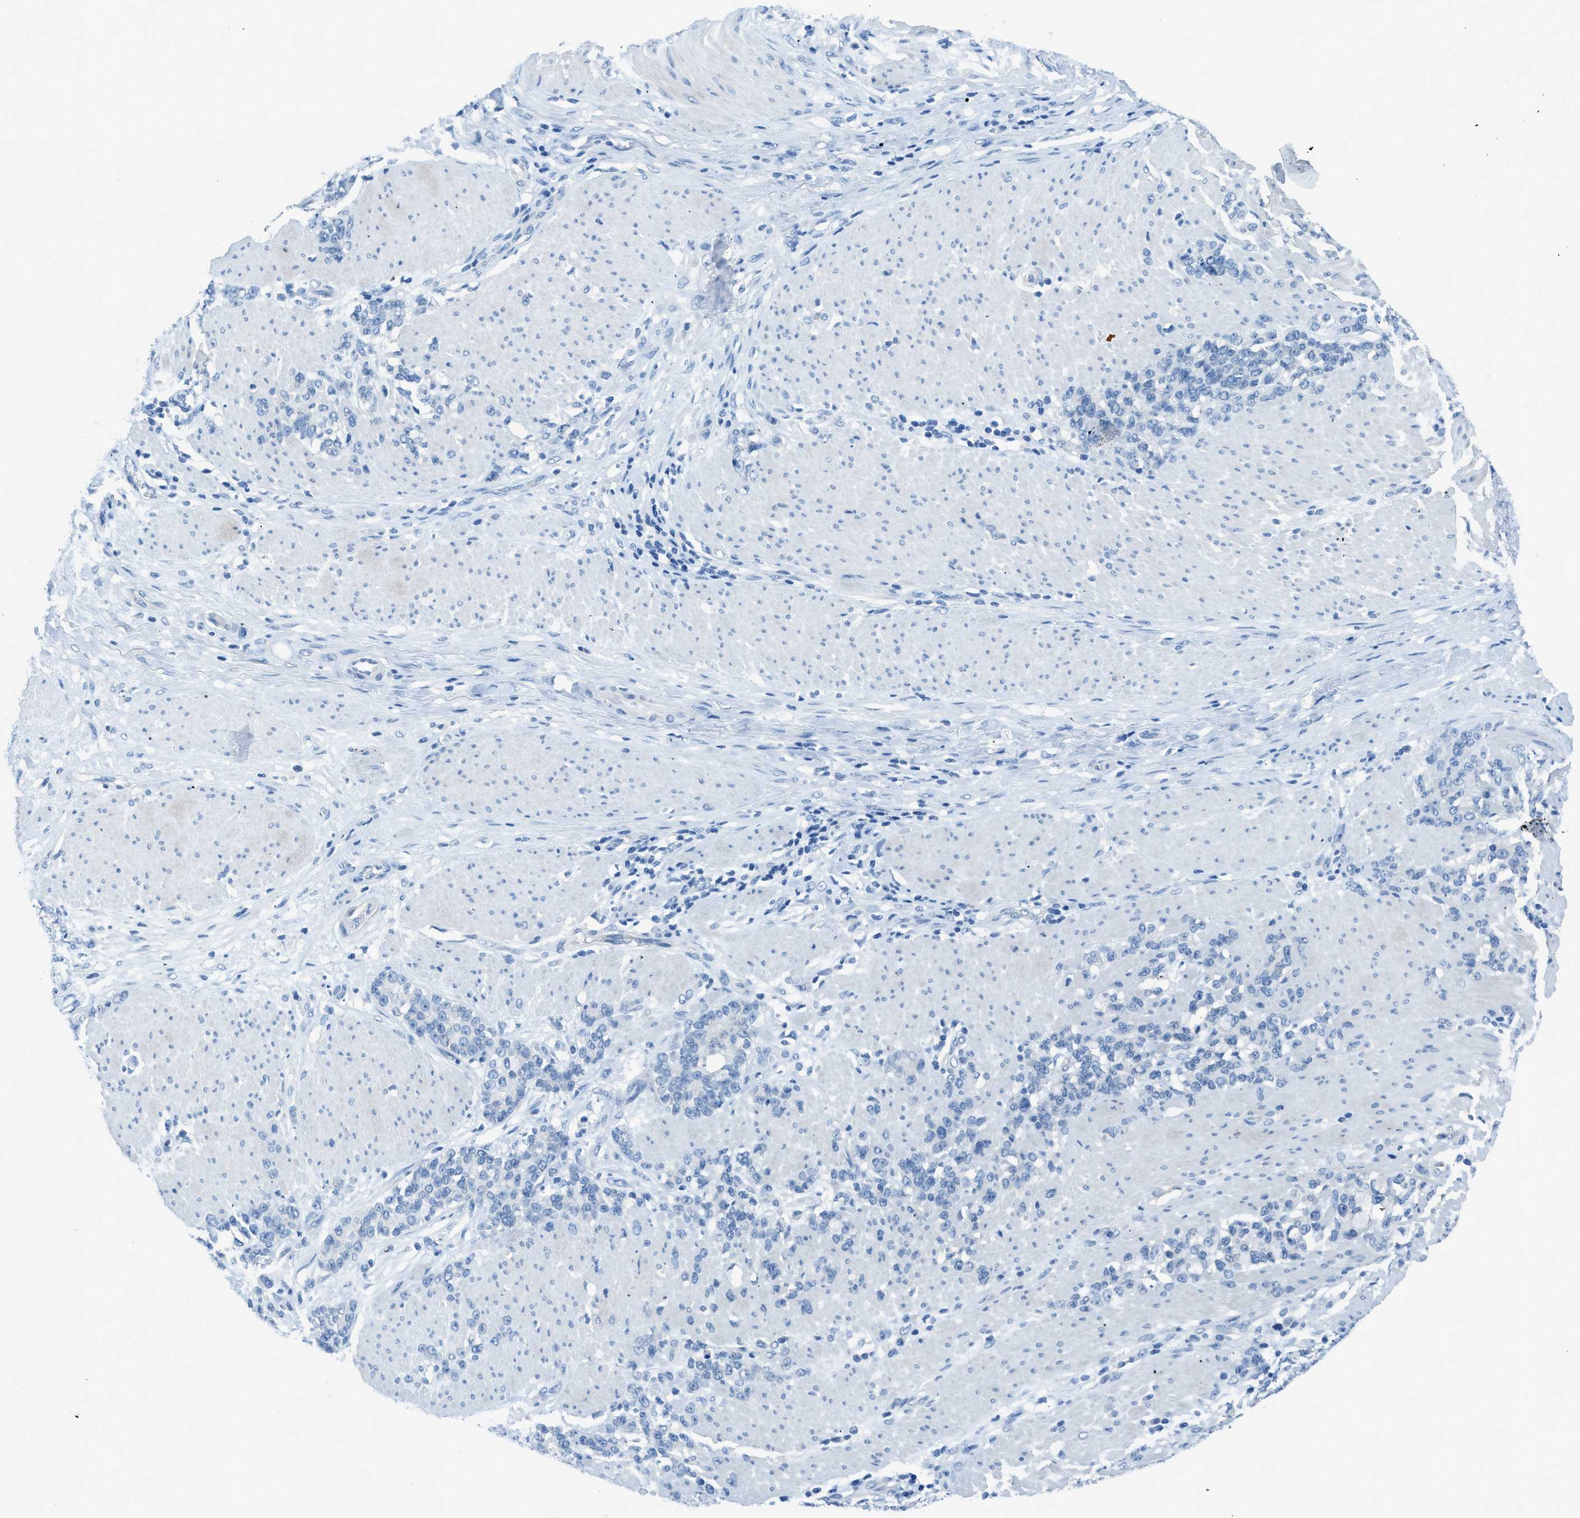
{"staining": {"intensity": "negative", "quantity": "none", "location": "none"}, "tissue": "stomach cancer", "cell_type": "Tumor cells", "image_type": "cancer", "snomed": [{"axis": "morphology", "description": "Adenocarcinoma, NOS"}, {"axis": "topography", "description": "Stomach, lower"}], "caption": "This is an immunohistochemistry histopathology image of stomach cancer (adenocarcinoma). There is no expression in tumor cells.", "gene": "ACAN", "patient": {"sex": "male", "age": 88}}